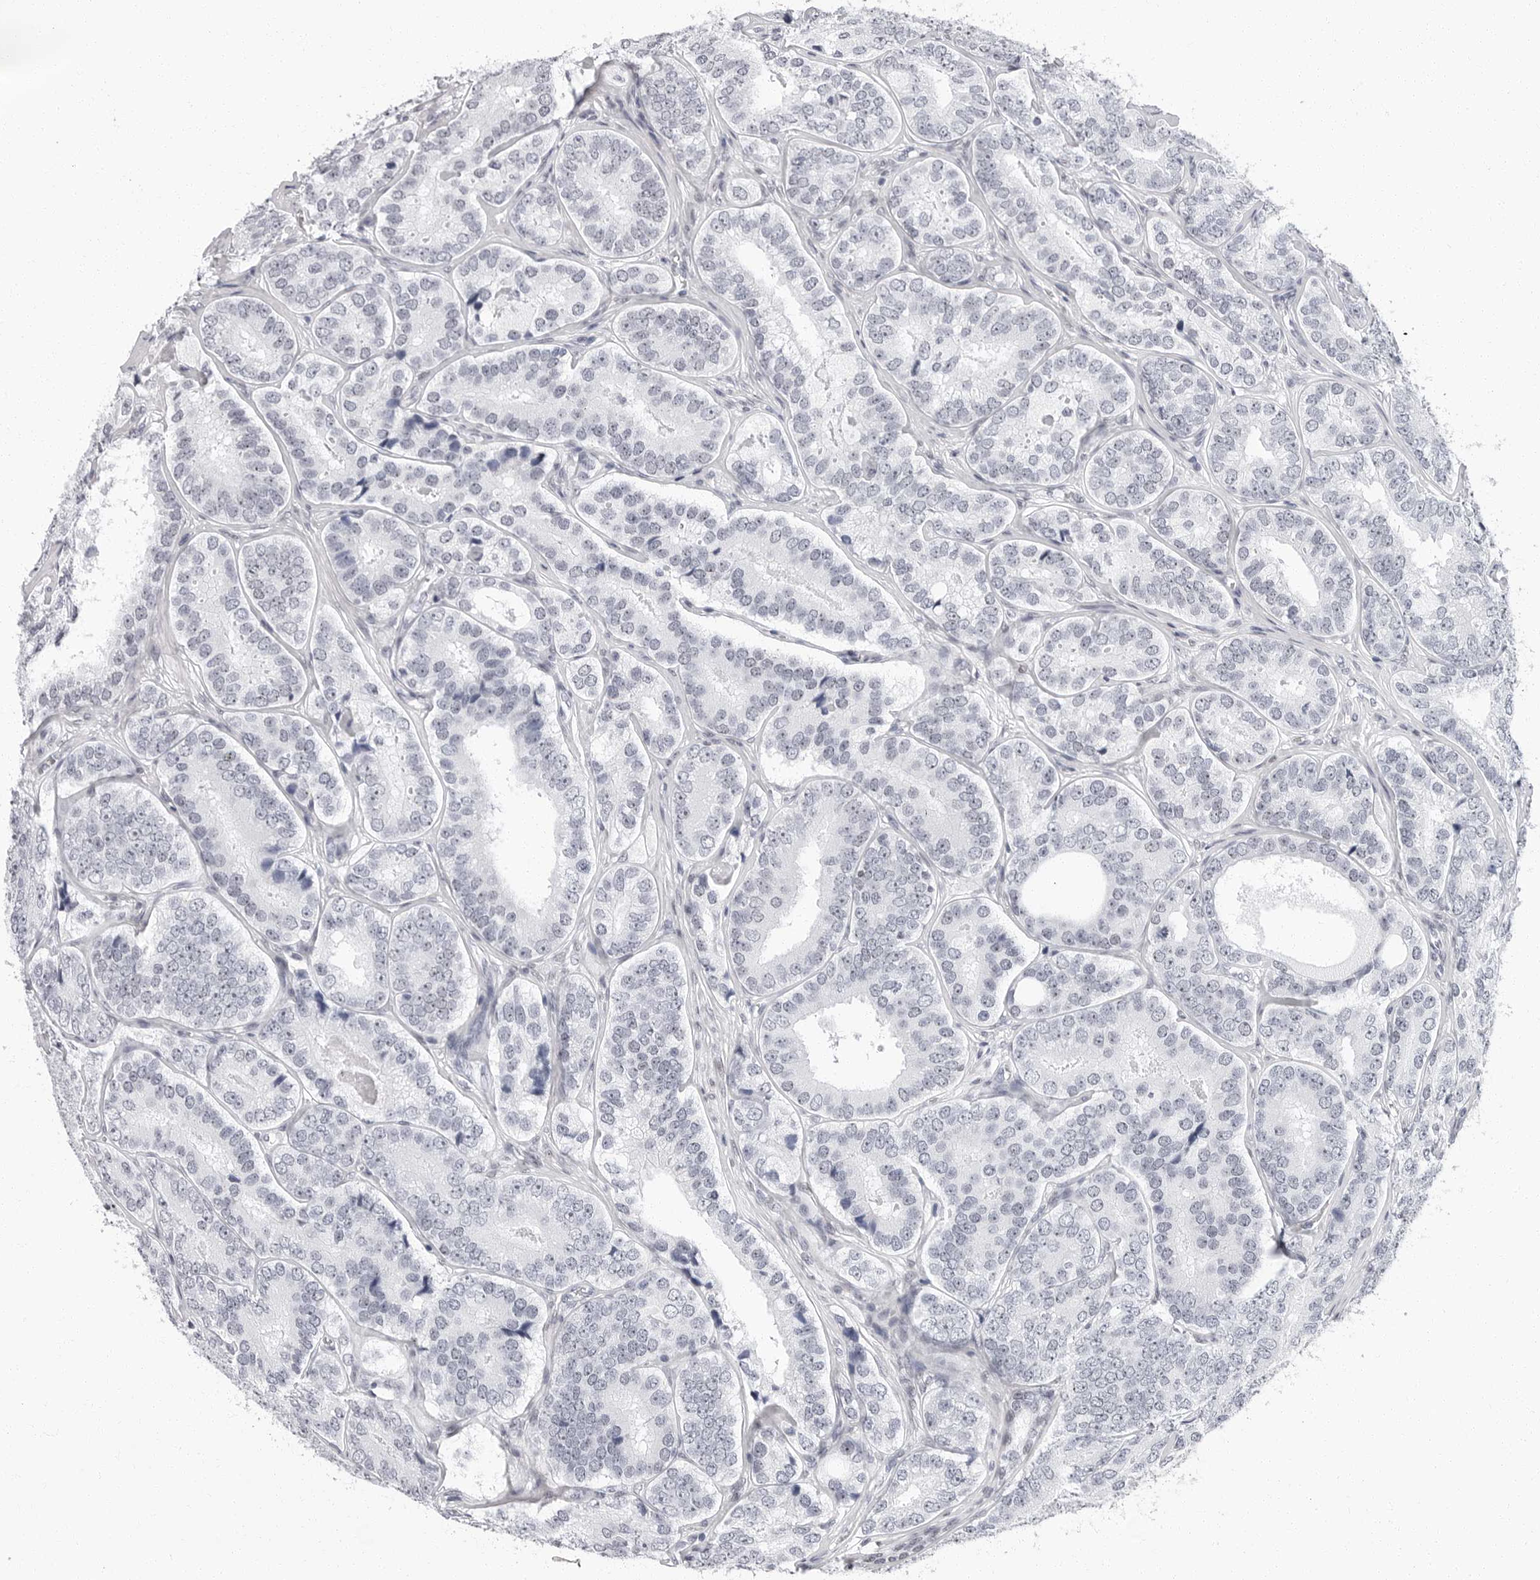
{"staining": {"intensity": "negative", "quantity": "none", "location": "none"}, "tissue": "prostate cancer", "cell_type": "Tumor cells", "image_type": "cancer", "snomed": [{"axis": "morphology", "description": "Adenocarcinoma, High grade"}, {"axis": "topography", "description": "Prostate"}], "caption": "Tumor cells show no significant positivity in prostate high-grade adenocarcinoma.", "gene": "VEZF1", "patient": {"sex": "male", "age": 56}}